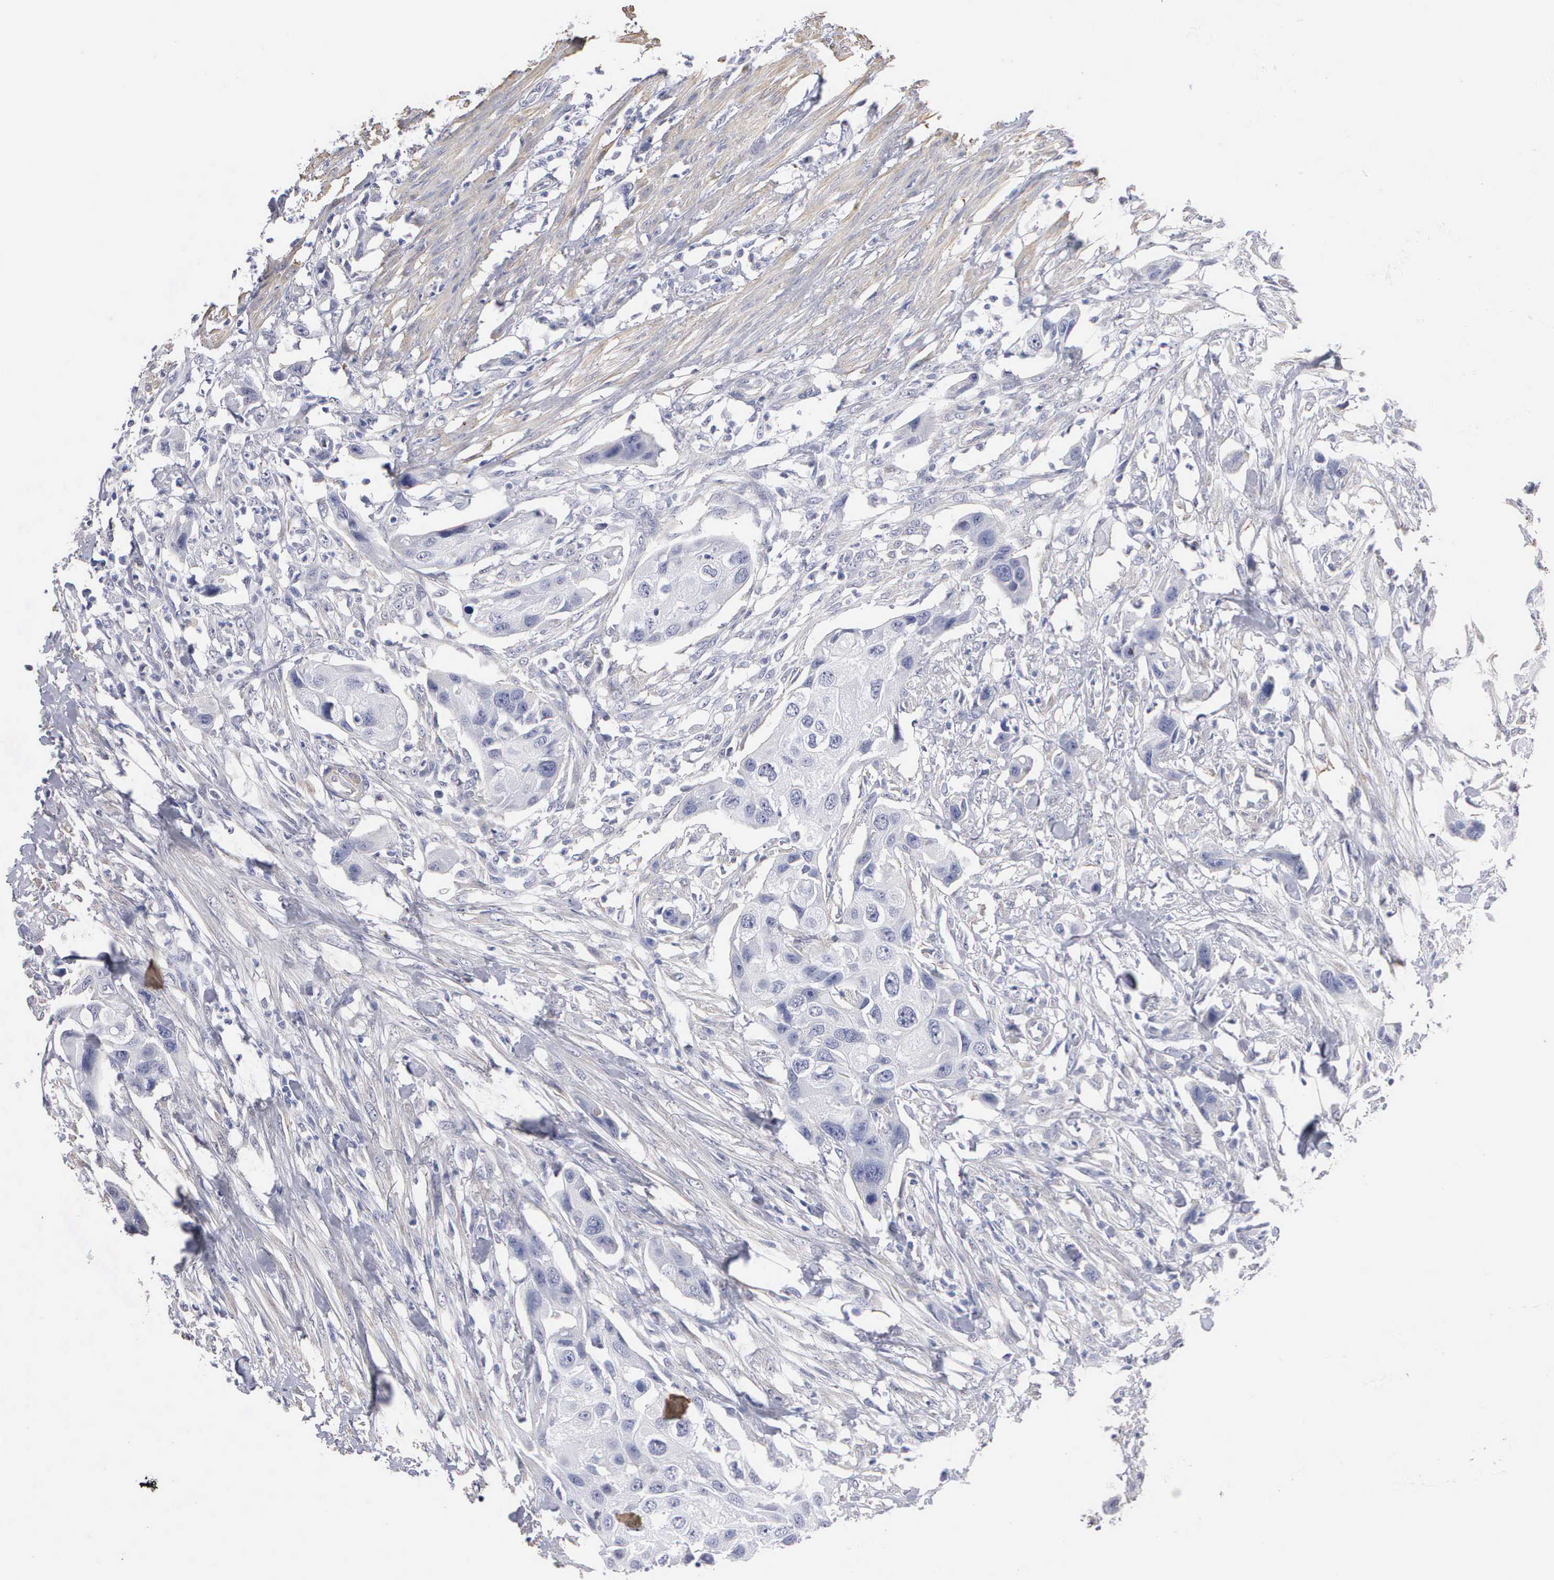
{"staining": {"intensity": "negative", "quantity": "none", "location": "none"}, "tissue": "urothelial cancer", "cell_type": "Tumor cells", "image_type": "cancer", "snomed": [{"axis": "morphology", "description": "Urothelial carcinoma, High grade"}, {"axis": "topography", "description": "Urinary bladder"}], "caption": "High magnification brightfield microscopy of high-grade urothelial carcinoma stained with DAB (3,3'-diaminobenzidine) (brown) and counterstained with hematoxylin (blue): tumor cells show no significant staining. (IHC, brightfield microscopy, high magnification).", "gene": "ELFN2", "patient": {"sex": "male", "age": 55}}